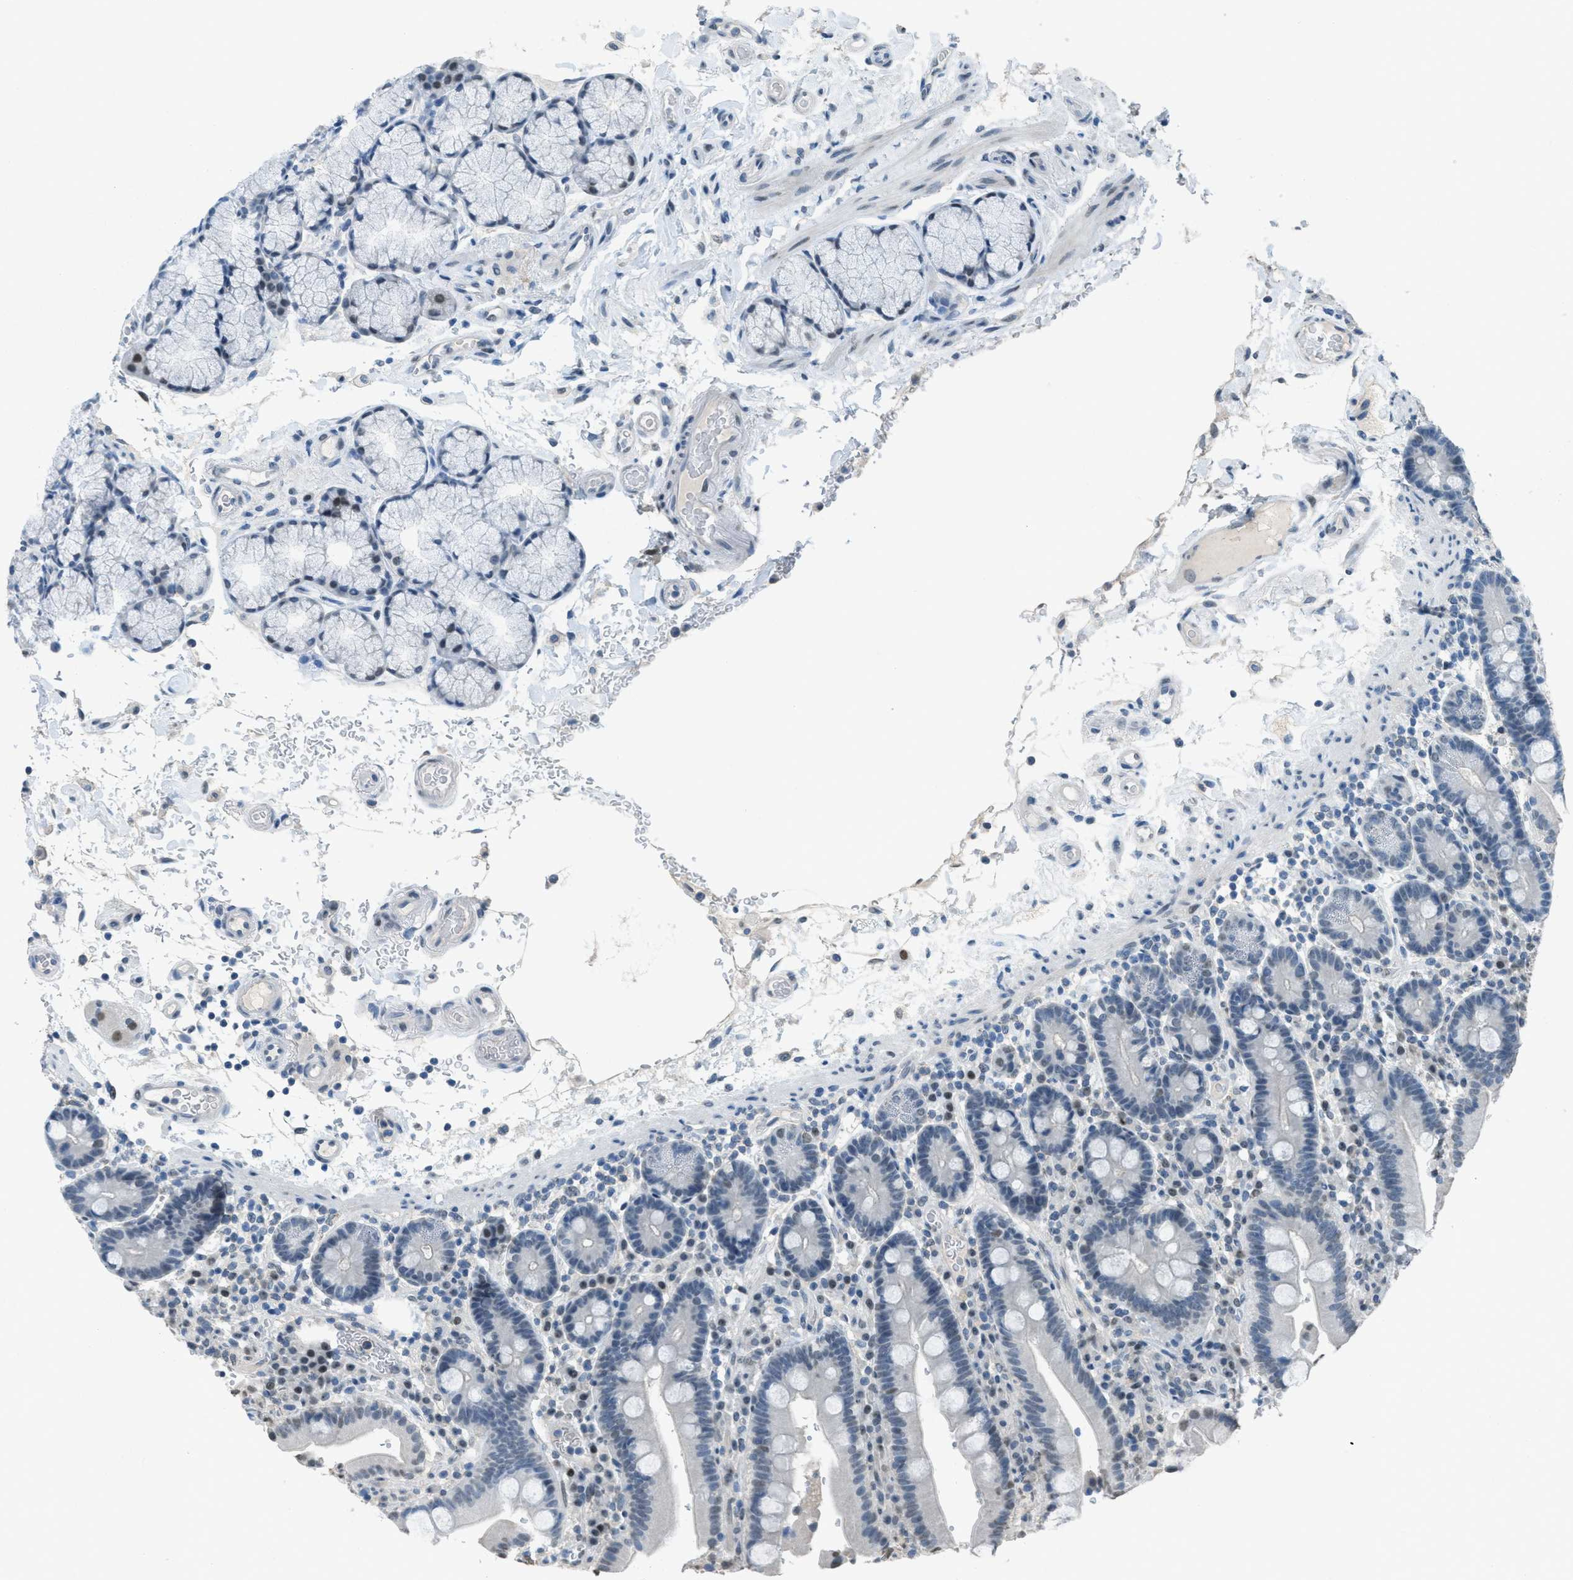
{"staining": {"intensity": "weak", "quantity": "<25%", "location": "nuclear"}, "tissue": "duodenum", "cell_type": "Glandular cells", "image_type": "normal", "snomed": [{"axis": "morphology", "description": "Normal tissue, NOS"}, {"axis": "topography", "description": "Small intestine, NOS"}], "caption": "There is no significant expression in glandular cells of duodenum.", "gene": "TTC13", "patient": {"sex": "female", "age": 71}}